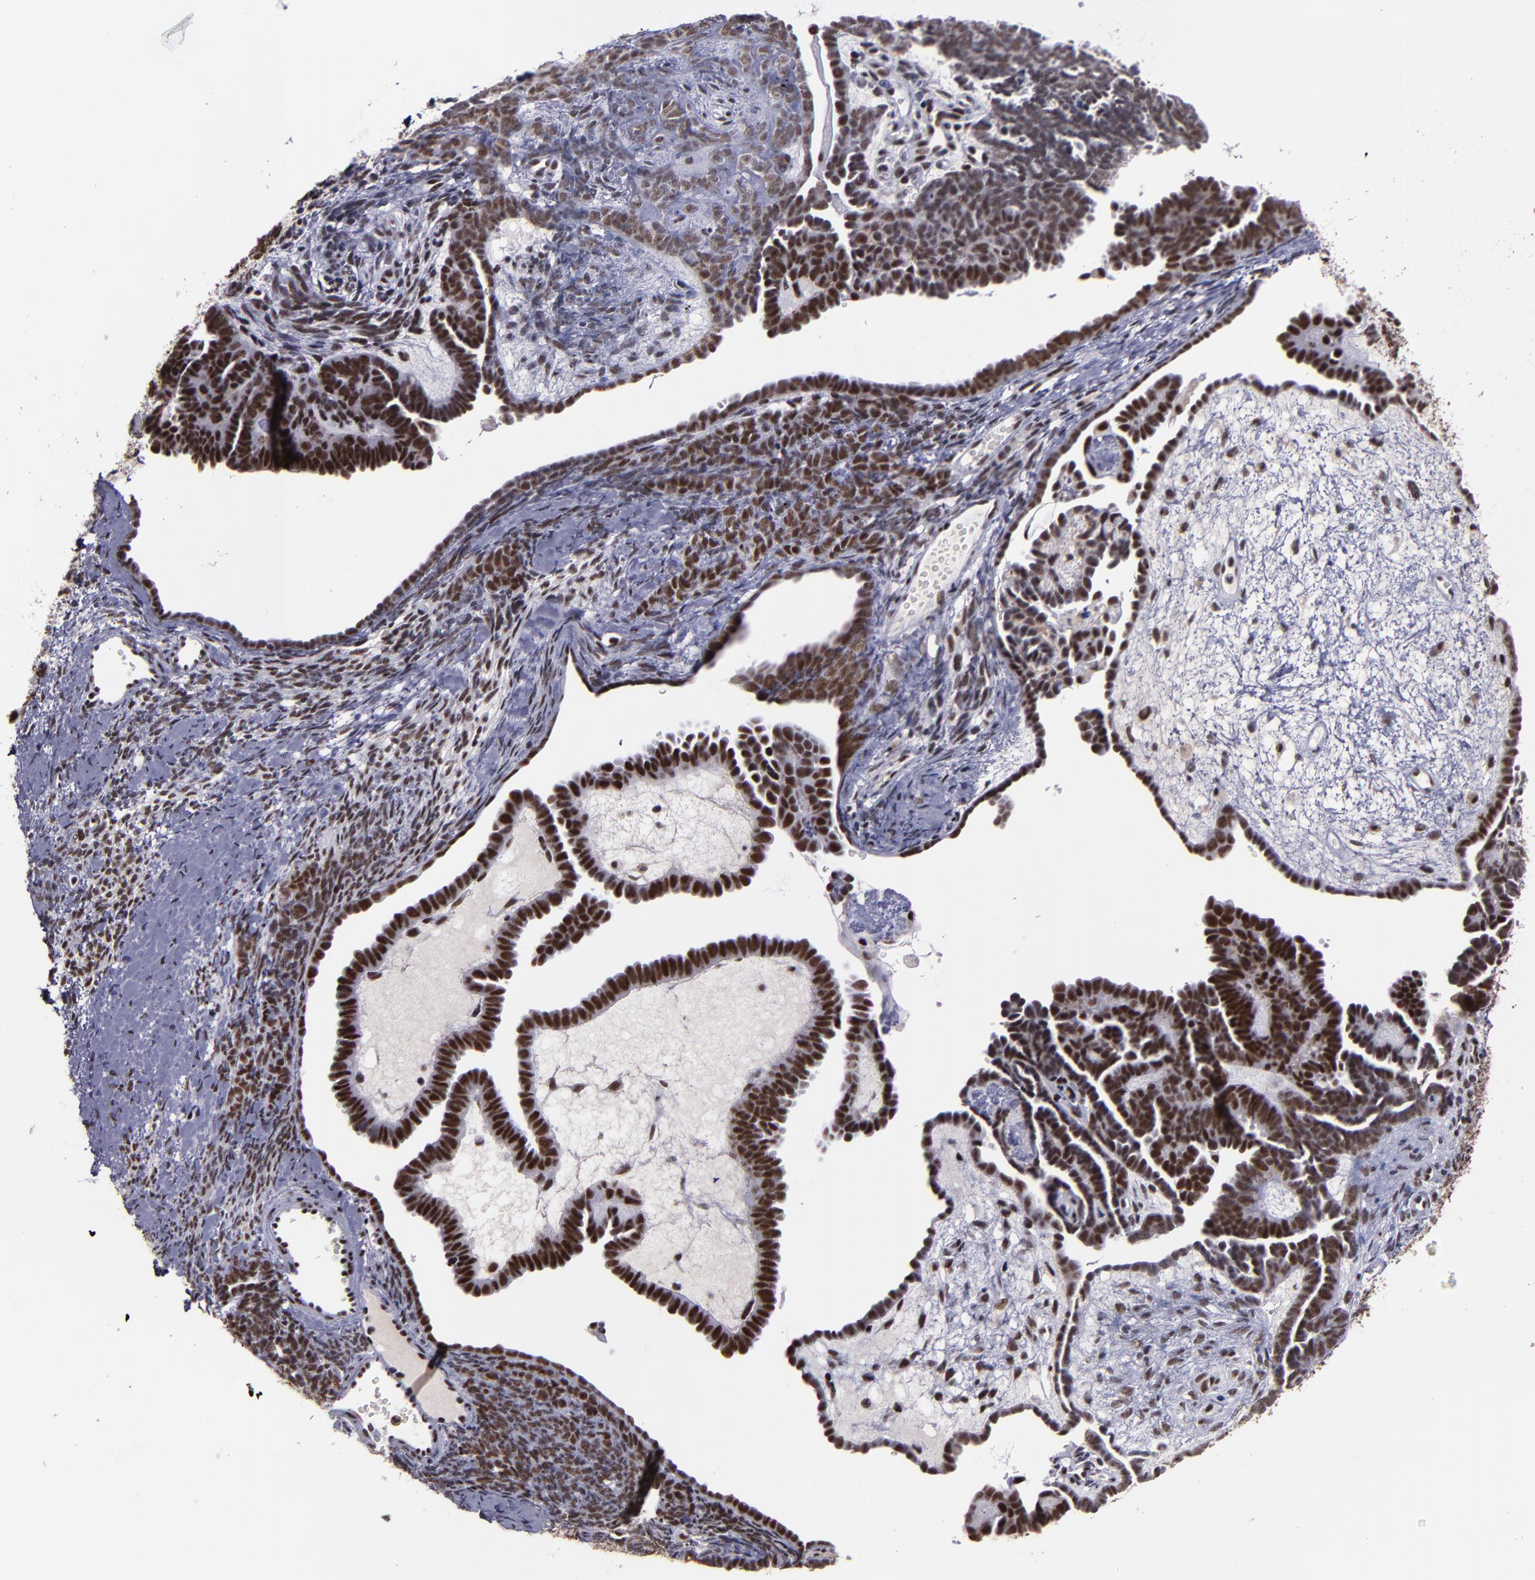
{"staining": {"intensity": "moderate", "quantity": ">75%", "location": "nuclear"}, "tissue": "endometrial cancer", "cell_type": "Tumor cells", "image_type": "cancer", "snomed": [{"axis": "morphology", "description": "Neoplasm, malignant, NOS"}, {"axis": "topography", "description": "Endometrium"}], "caption": "A histopathology image of human endometrial cancer stained for a protein demonstrates moderate nuclear brown staining in tumor cells. (brown staining indicates protein expression, while blue staining denotes nuclei).", "gene": "PPP4R3A", "patient": {"sex": "female", "age": 74}}